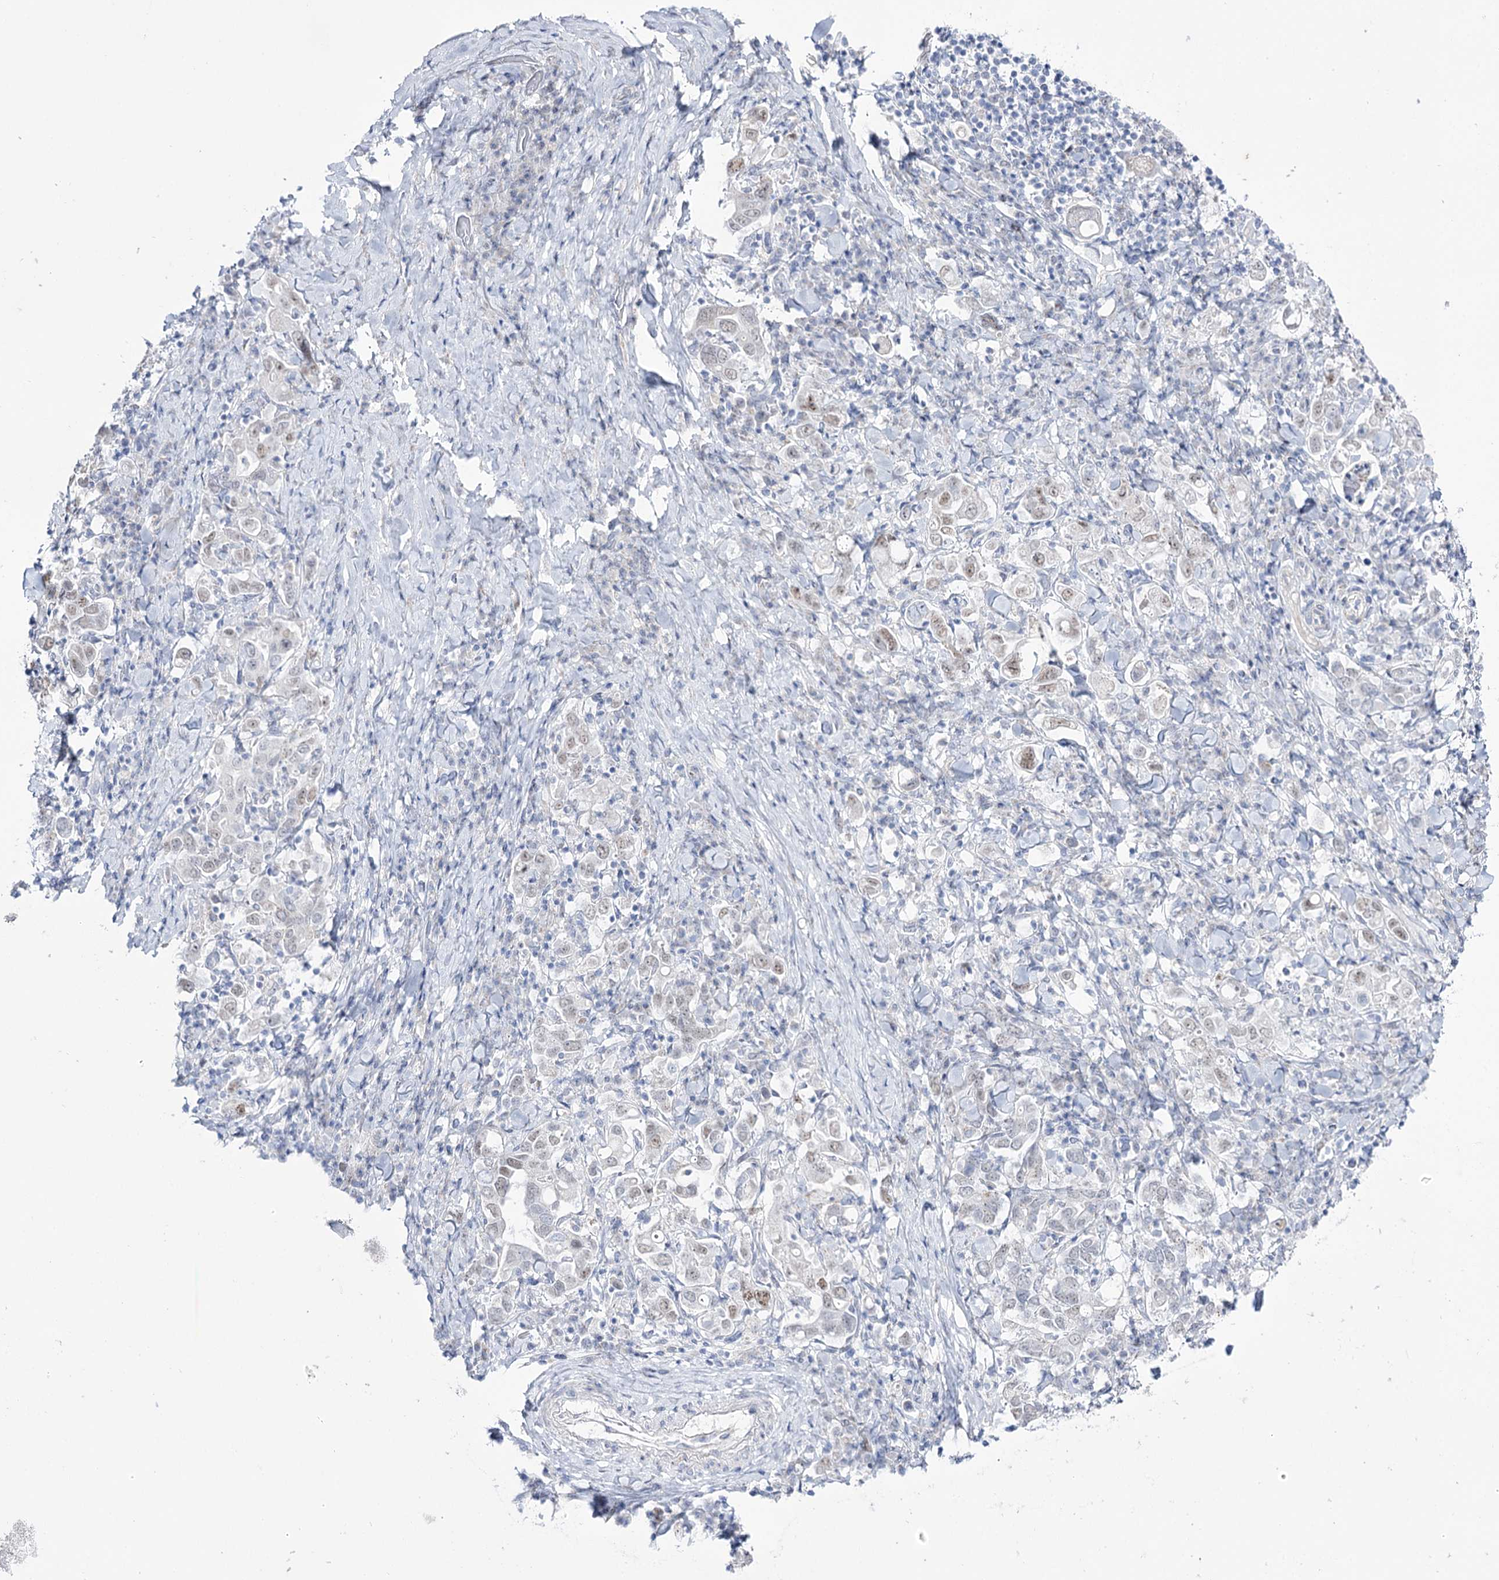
{"staining": {"intensity": "weak", "quantity": "<25%", "location": "nuclear"}, "tissue": "stomach cancer", "cell_type": "Tumor cells", "image_type": "cancer", "snomed": [{"axis": "morphology", "description": "Adenocarcinoma, NOS"}, {"axis": "topography", "description": "Stomach, upper"}], "caption": "Histopathology image shows no protein expression in tumor cells of stomach adenocarcinoma tissue. (Brightfield microscopy of DAB IHC at high magnification).", "gene": "RBM15B", "patient": {"sex": "male", "age": 62}}